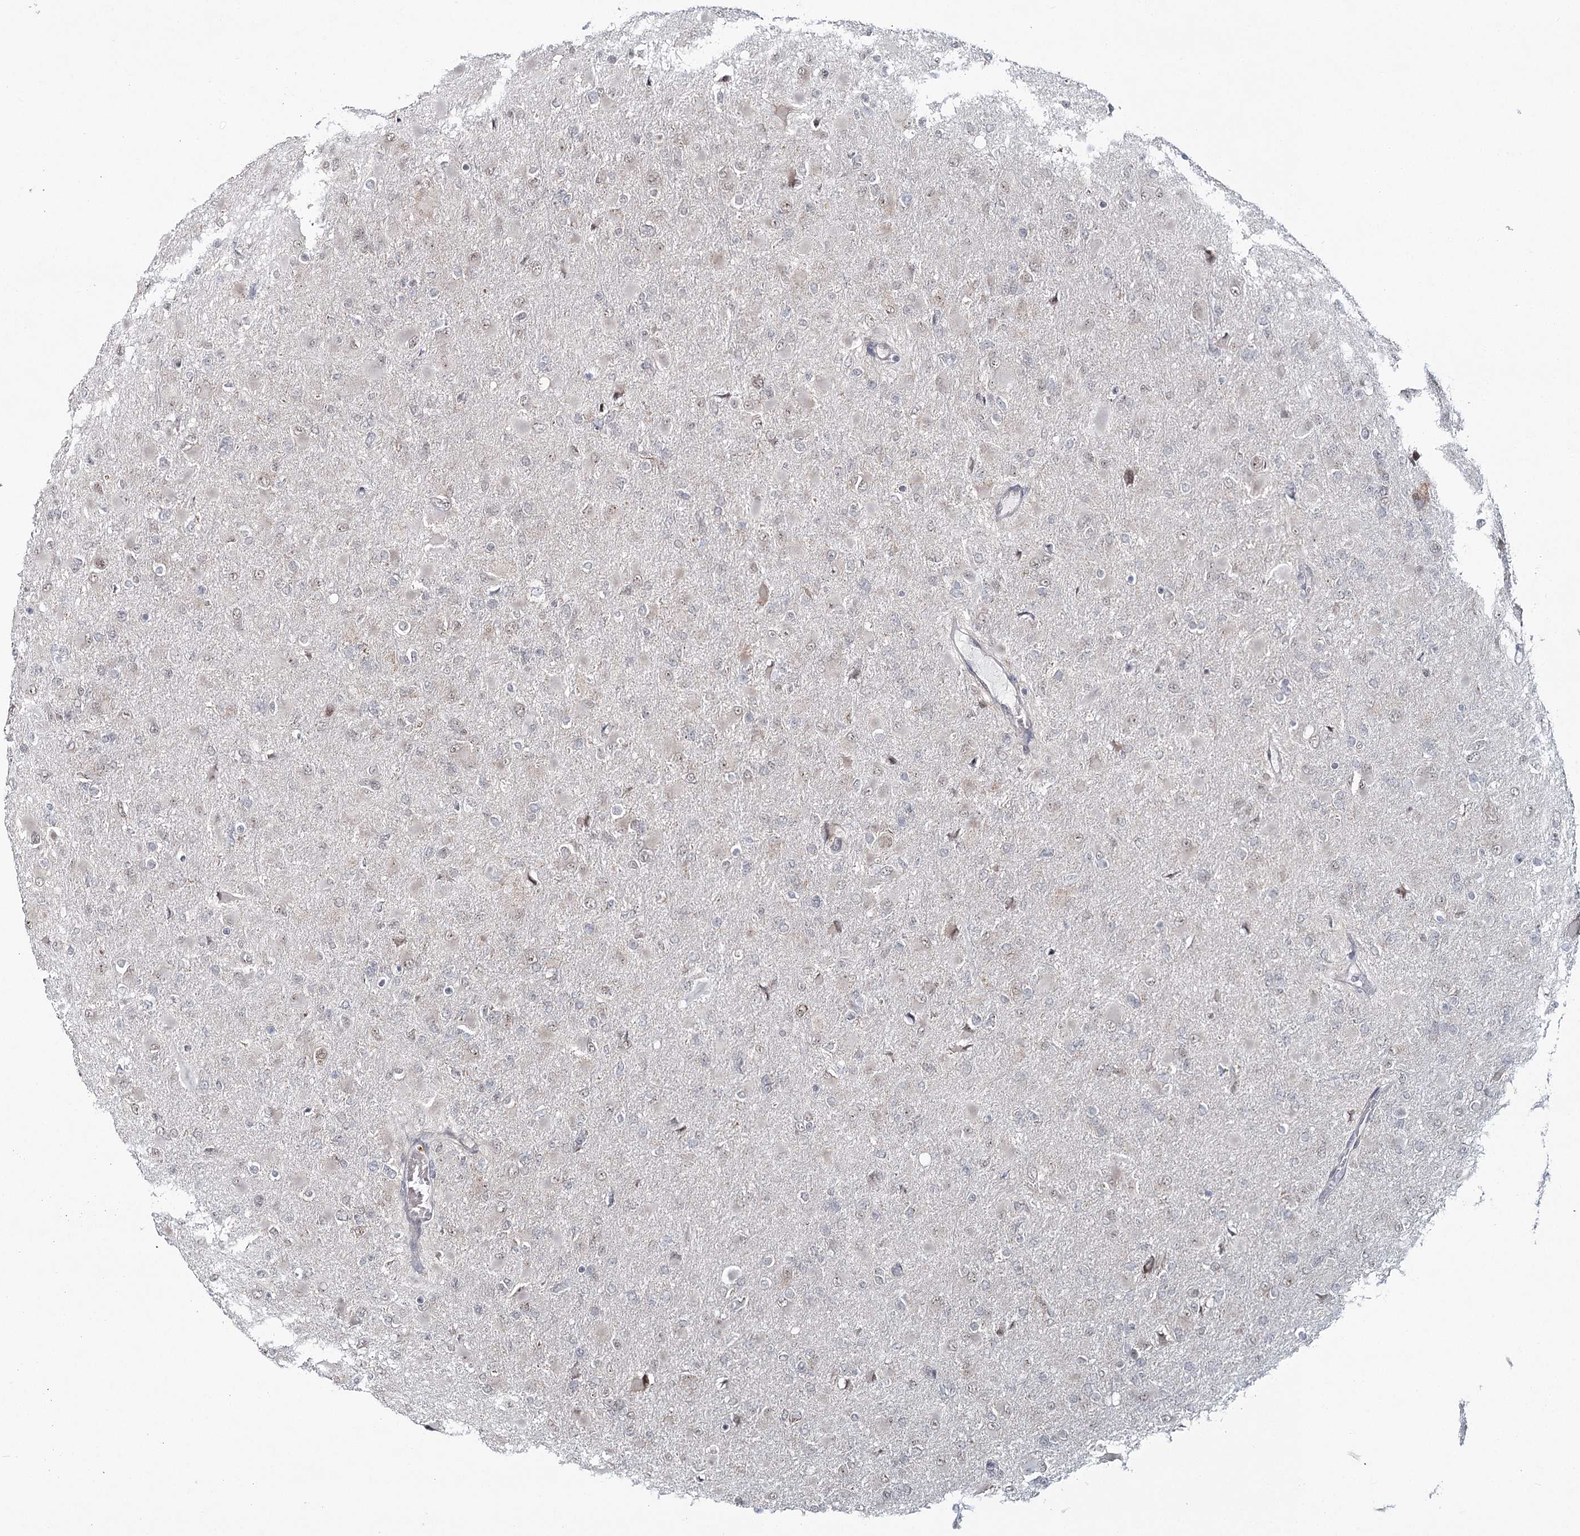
{"staining": {"intensity": "weak", "quantity": "<25%", "location": "cytoplasmic/membranous"}, "tissue": "glioma", "cell_type": "Tumor cells", "image_type": "cancer", "snomed": [{"axis": "morphology", "description": "Glioma, malignant, High grade"}, {"axis": "topography", "description": "Cerebral cortex"}], "caption": "Tumor cells are negative for protein expression in human glioma.", "gene": "ATAD1", "patient": {"sex": "female", "age": 36}}